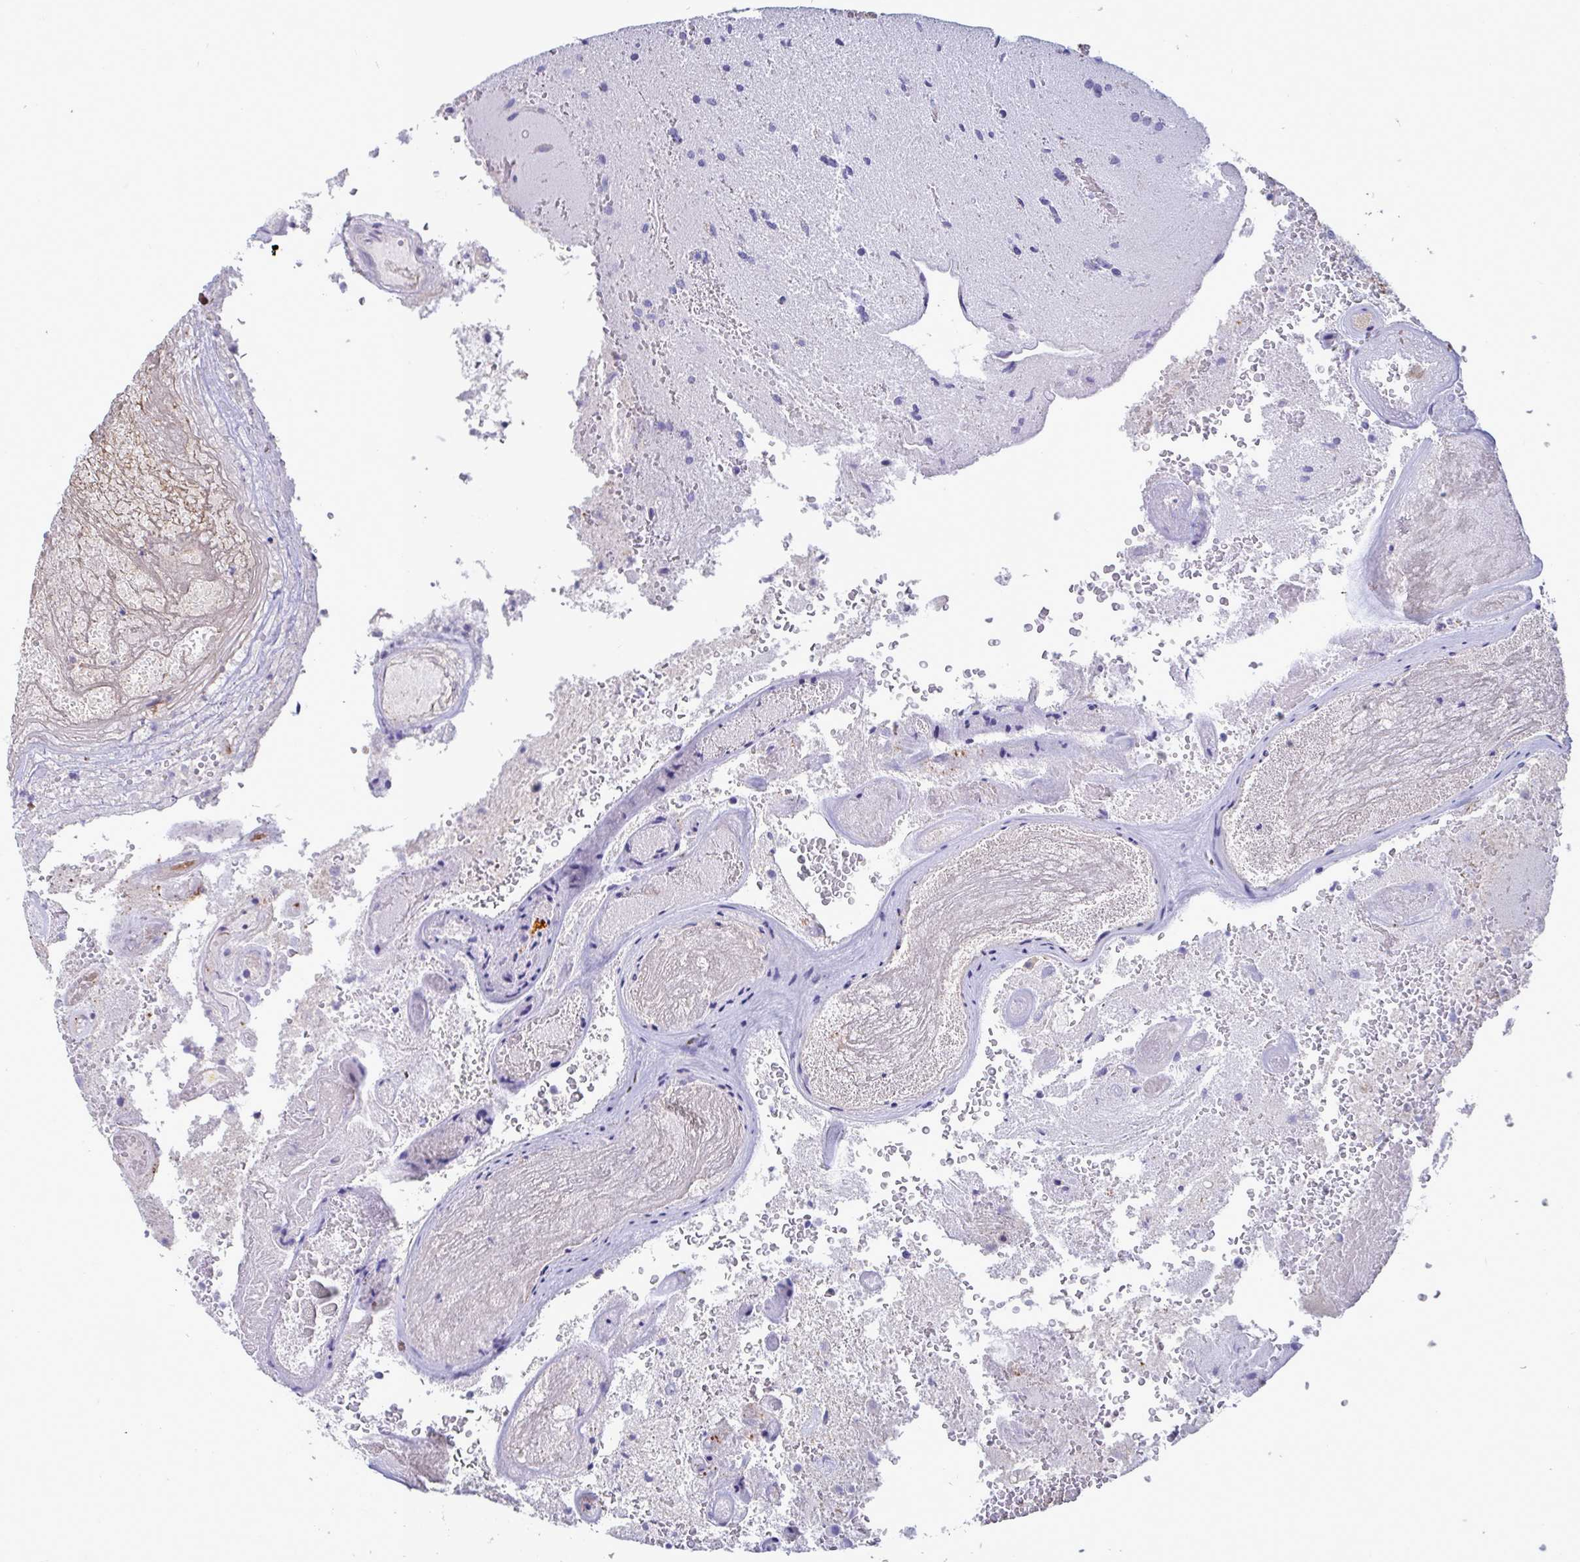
{"staining": {"intensity": "negative", "quantity": "none", "location": "none"}, "tissue": "glioma", "cell_type": "Tumor cells", "image_type": "cancer", "snomed": [{"axis": "morphology", "description": "Glioma, malignant, High grade"}, {"axis": "topography", "description": "Brain"}], "caption": "Tumor cells are negative for protein expression in human glioma.", "gene": "TAS2R38", "patient": {"sex": "female", "age": 74}}